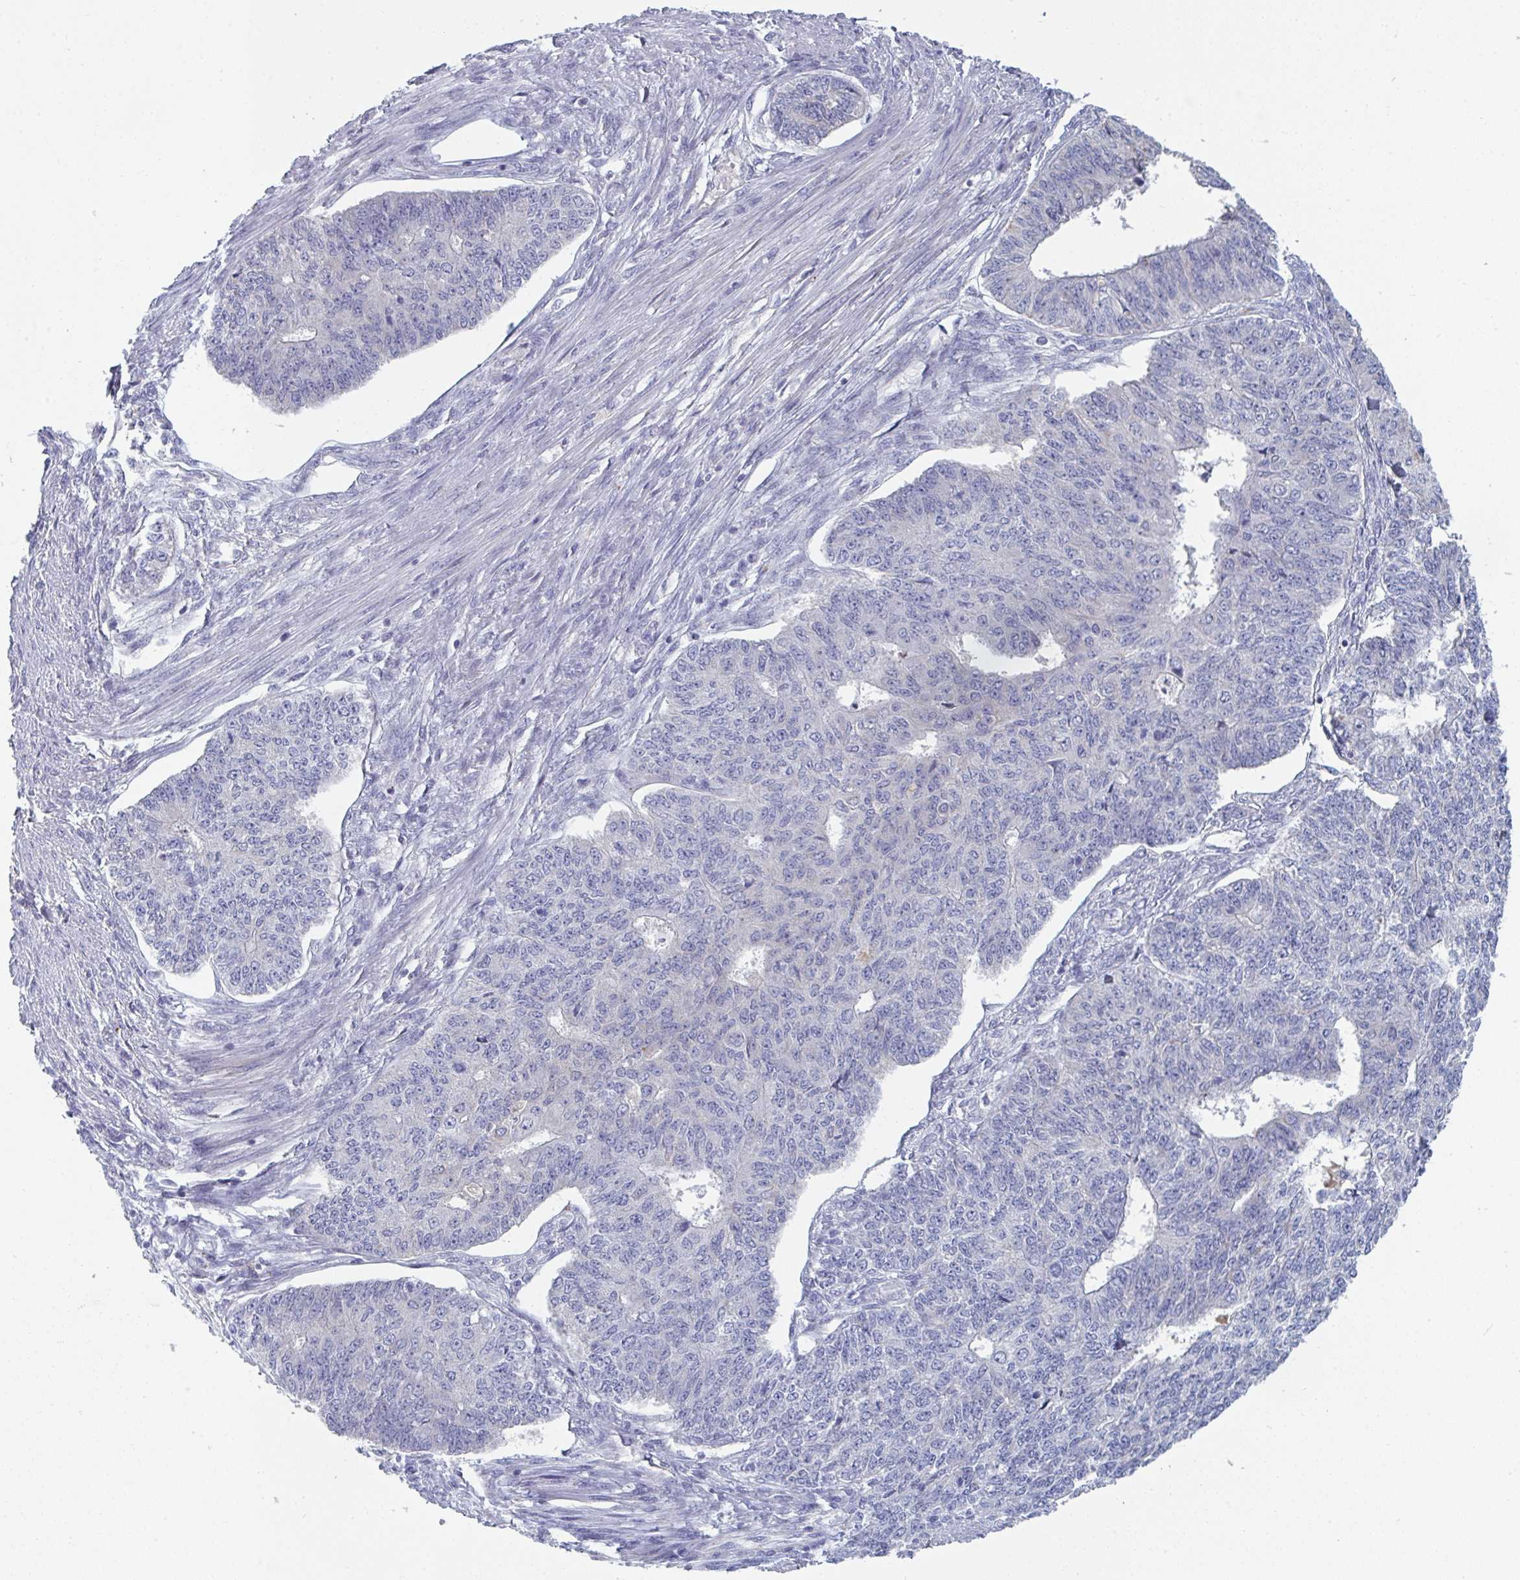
{"staining": {"intensity": "negative", "quantity": "none", "location": "none"}, "tissue": "endometrial cancer", "cell_type": "Tumor cells", "image_type": "cancer", "snomed": [{"axis": "morphology", "description": "Adenocarcinoma, NOS"}, {"axis": "topography", "description": "Endometrium"}], "caption": "DAB immunohistochemical staining of human endometrial adenocarcinoma exhibits no significant staining in tumor cells. The staining is performed using DAB brown chromogen with nuclei counter-stained in using hematoxylin.", "gene": "HGFAC", "patient": {"sex": "female", "age": 32}}